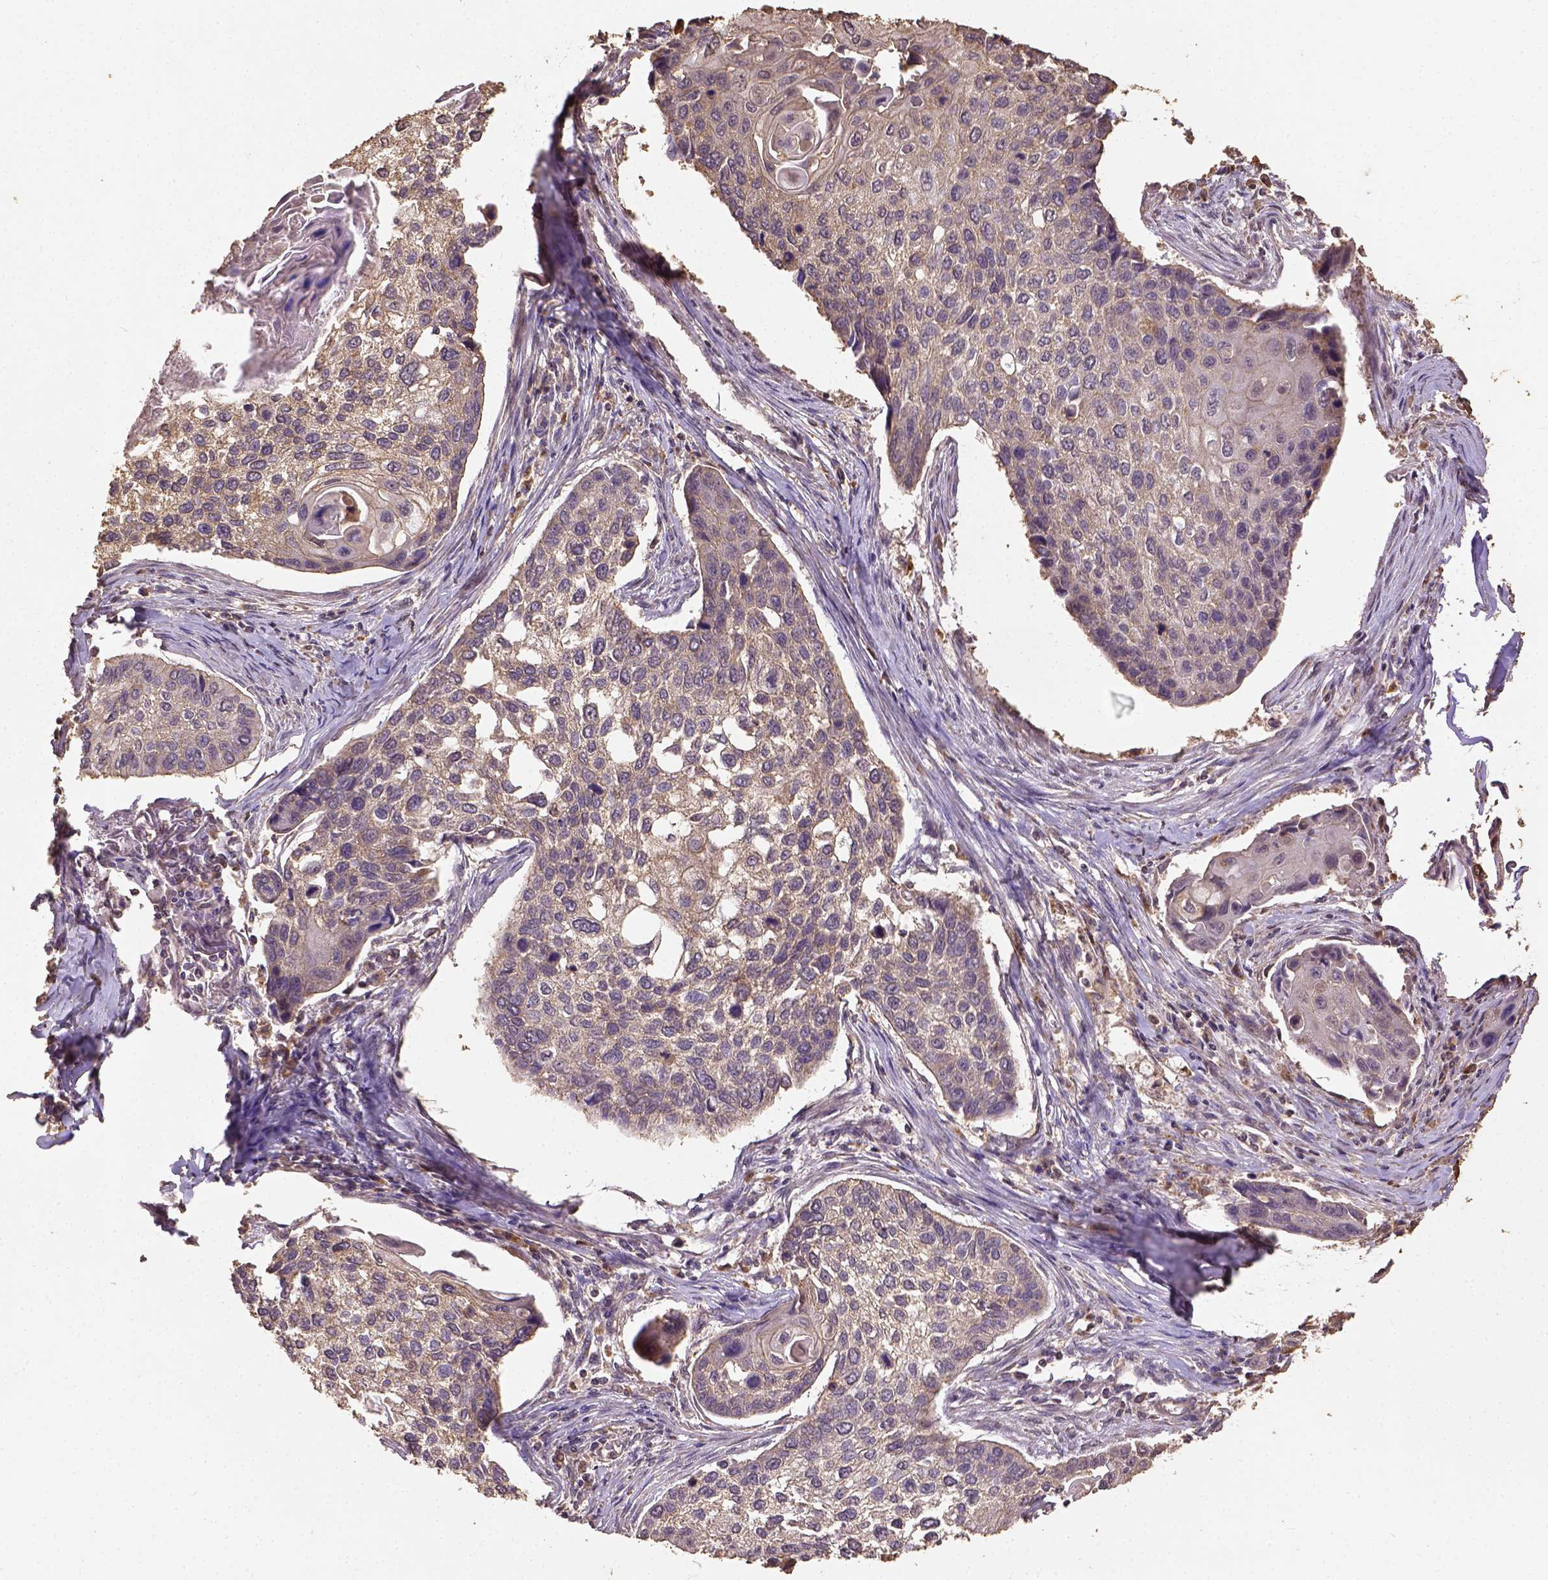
{"staining": {"intensity": "weak", "quantity": ">75%", "location": "cytoplasmic/membranous"}, "tissue": "lung cancer", "cell_type": "Tumor cells", "image_type": "cancer", "snomed": [{"axis": "morphology", "description": "Squamous cell carcinoma, NOS"}, {"axis": "morphology", "description": "Squamous cell carcinoma, metastatic, NOS"}, {"axis": "topography", "description": "Lung"}], "caption": "This photomicrograph demonstrates lung metastatic squamous cell carcinoma stained with immunohistochemistry (IHC) to label a protein in brown. The cytoplasmic/membranous of tumor cells show weak positivity for the protein. Nuclei are counter-stained blue.", "gene": "ATP1B3", "patient": {"sex": "male", "age": 63}}